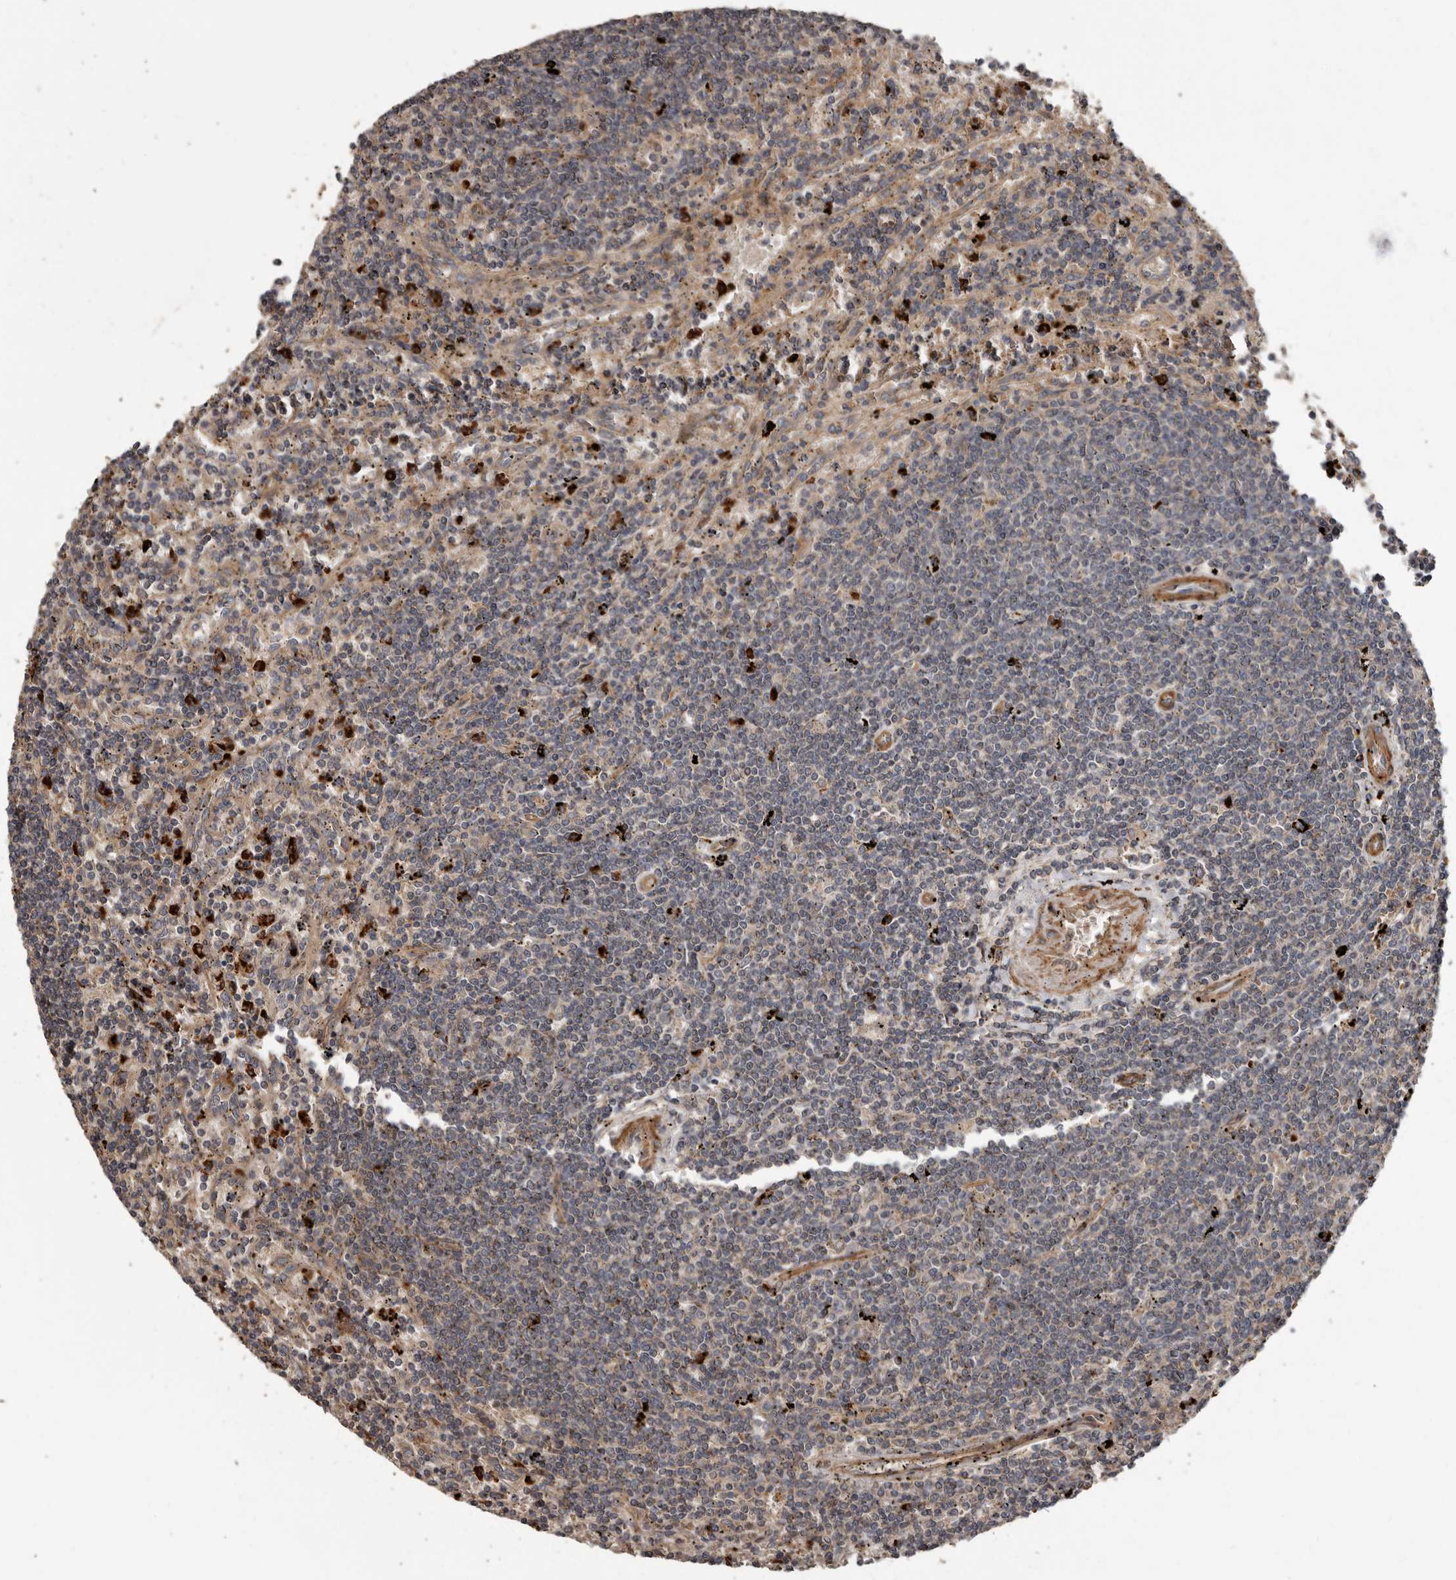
{"staining": {"intensity": "negative", "quantity": "none", "location": "none"}, "tissue": "lymphoma", "cell_type": "Tumor cells", "image_type": "cancer", "snomed": [{"axis": "morphology", "description": "Malignant lymphoma, non-Hodgkin's type, Low grade"}, {"axis": "topography", "description": "Spleen"}], "caption": "There is no significant positivity in tumor cells of malignant lymphoma, non-Hodgkin's type (low-grade).", "gene": "ARHGEF5", "patient": {"sex": "male", "age": 76}}